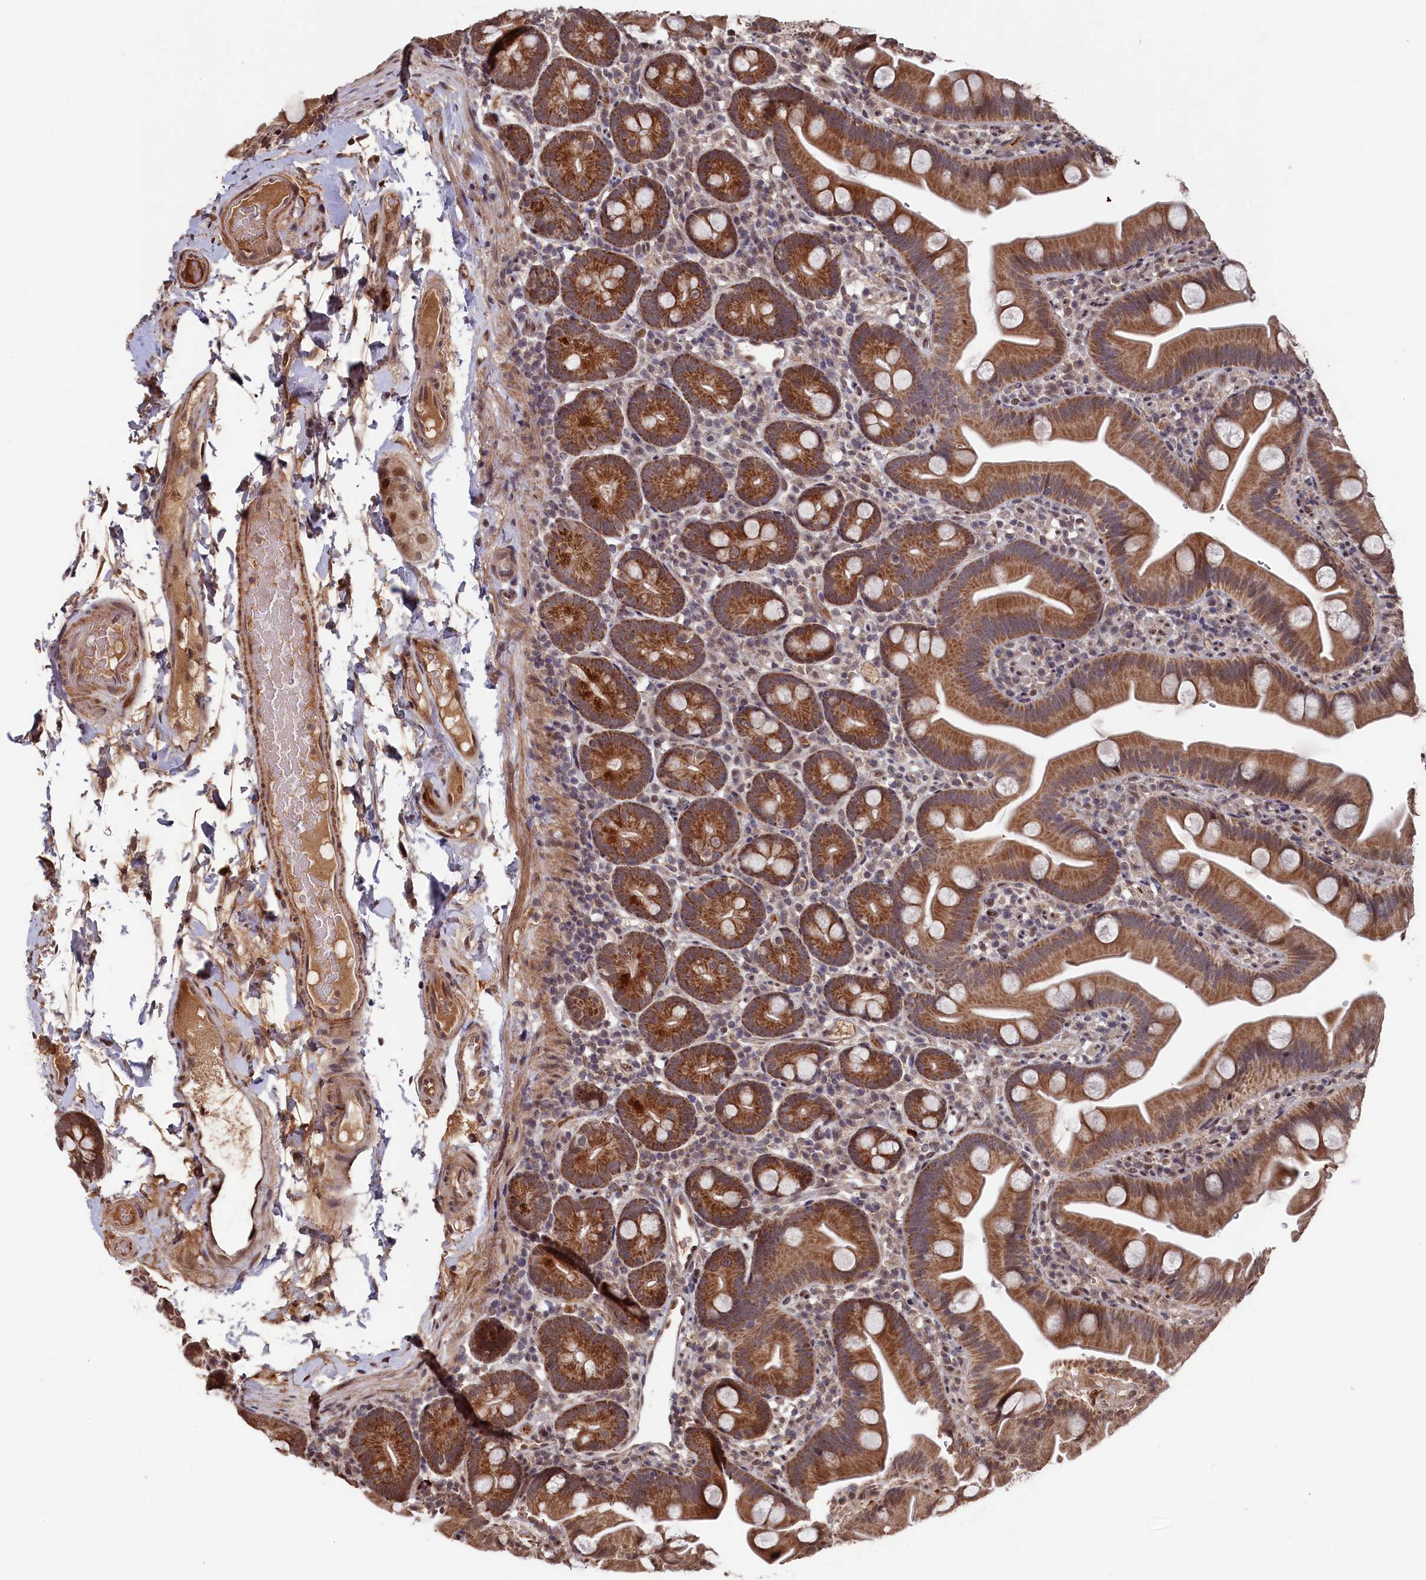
{"staining": {"intensity": "moderate", "quantity": ">75%", "location": "cytoplasmic/membranous"}, "tissue": "small intestine", "cell_type": "Glandular cells", "image_type": "normal", "snomed": [{"axis": "morphology", "description": "Normal tissue, NOS"}, {"axis": "topography", "description": "Small intestine"}], "caption": "This photomicrograph shows immunohistochemistry staining of unremarkable small intestine, with medium moderate cytoplasmic/membranous expression in approximately >75% of glandular cells.", "gene": "CLPX", "patient": {"sex": "female", "age": 68}}